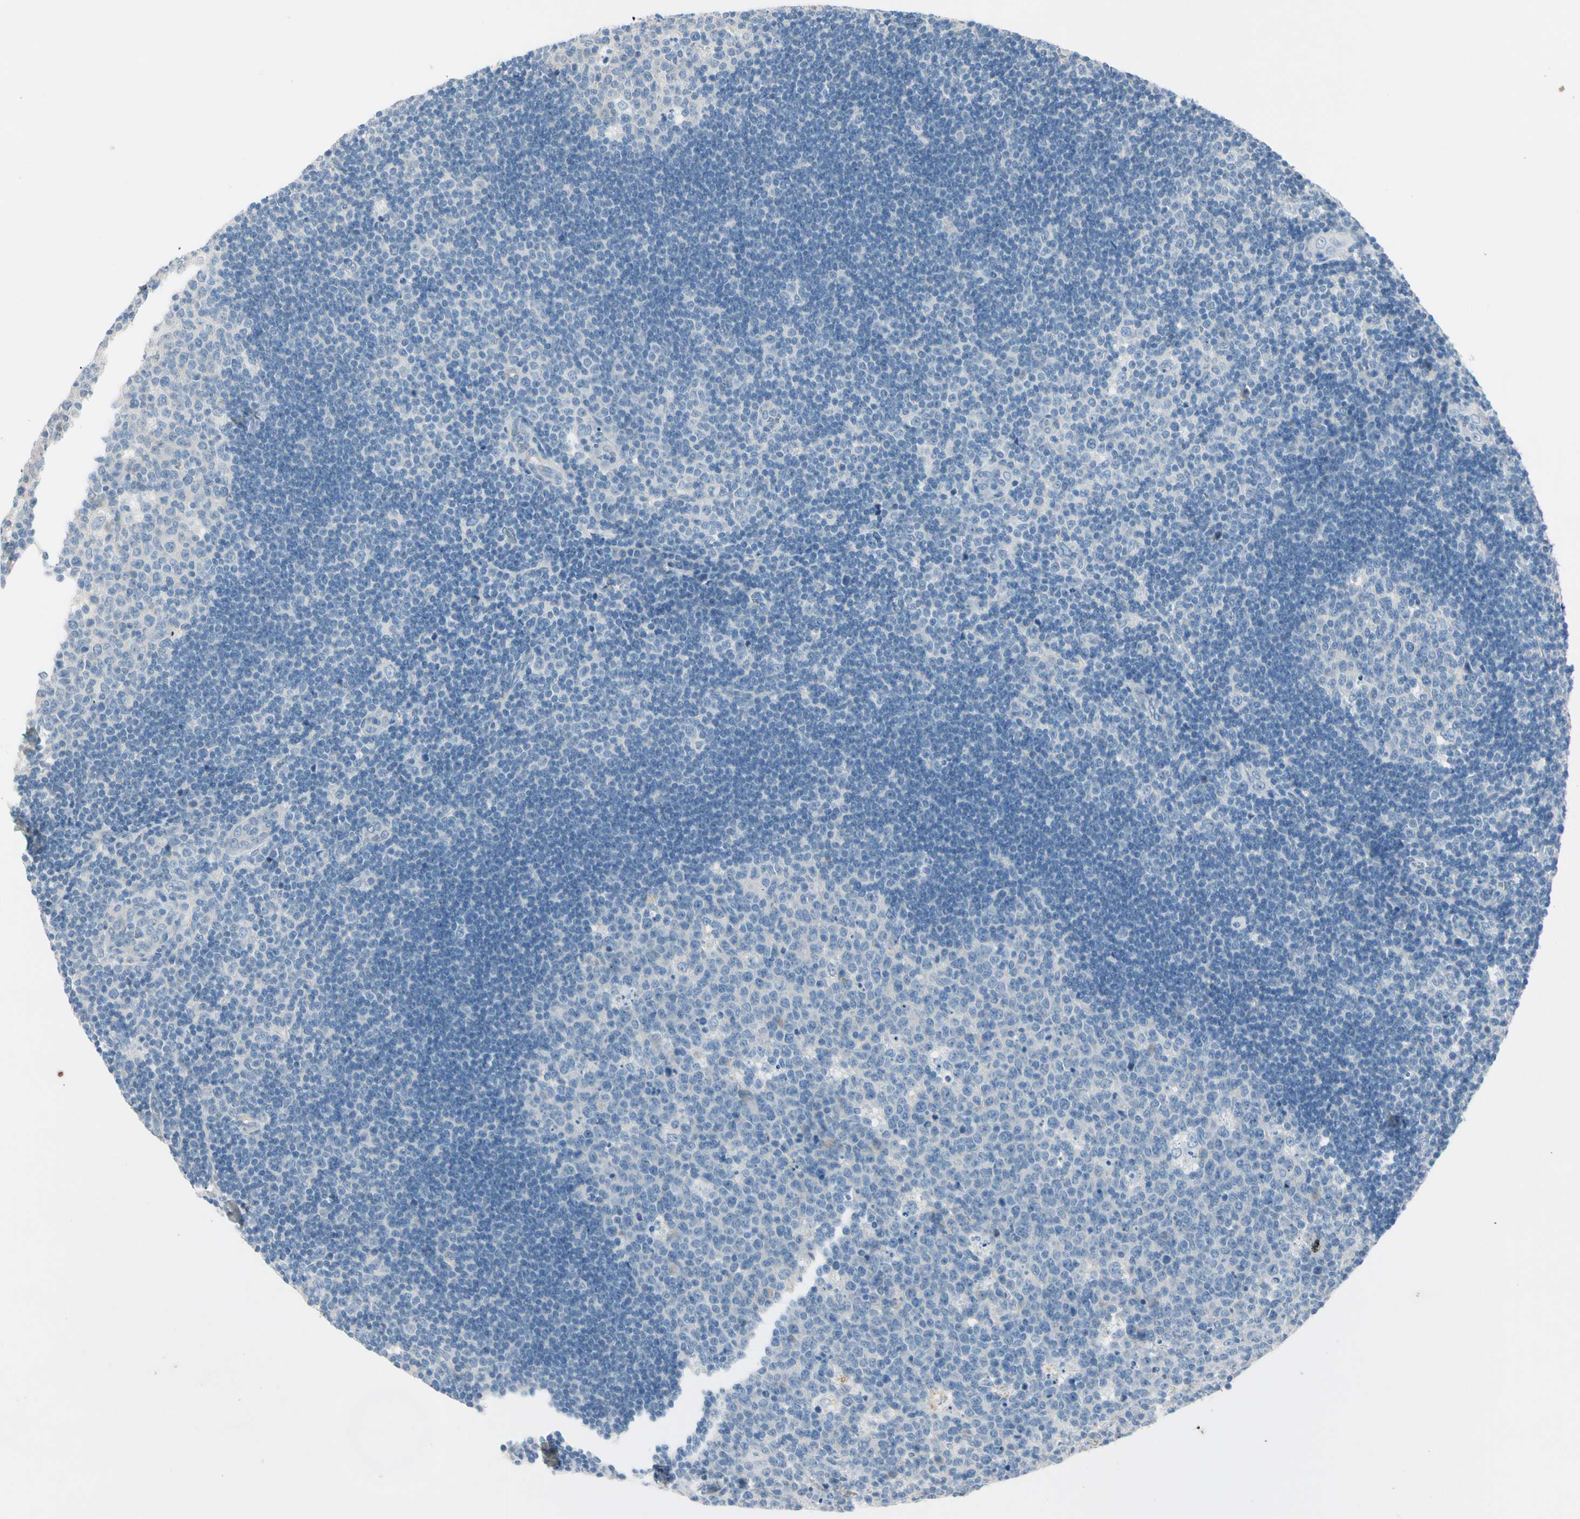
{"staining": {"intensity": "negative", "quantity": "none", "location": "none"}, "tissue": "lymph node", "cell_type": "Germinal center cells", "image_type": "normal", "snomed": [{"axis": "morphology", "description": "Normal tissue, NOS"}, {"axis": "topography", "description": "Lymph node"}, {"axis": "topography", "description": "Salivary gland"}], "caption": "DAB immunohistochemical staining of benign human lymph node reveals no significant positivity in germinal center cells.", "gene": "SERPIND1", "patient": {"sex": "male", "age": 8}}